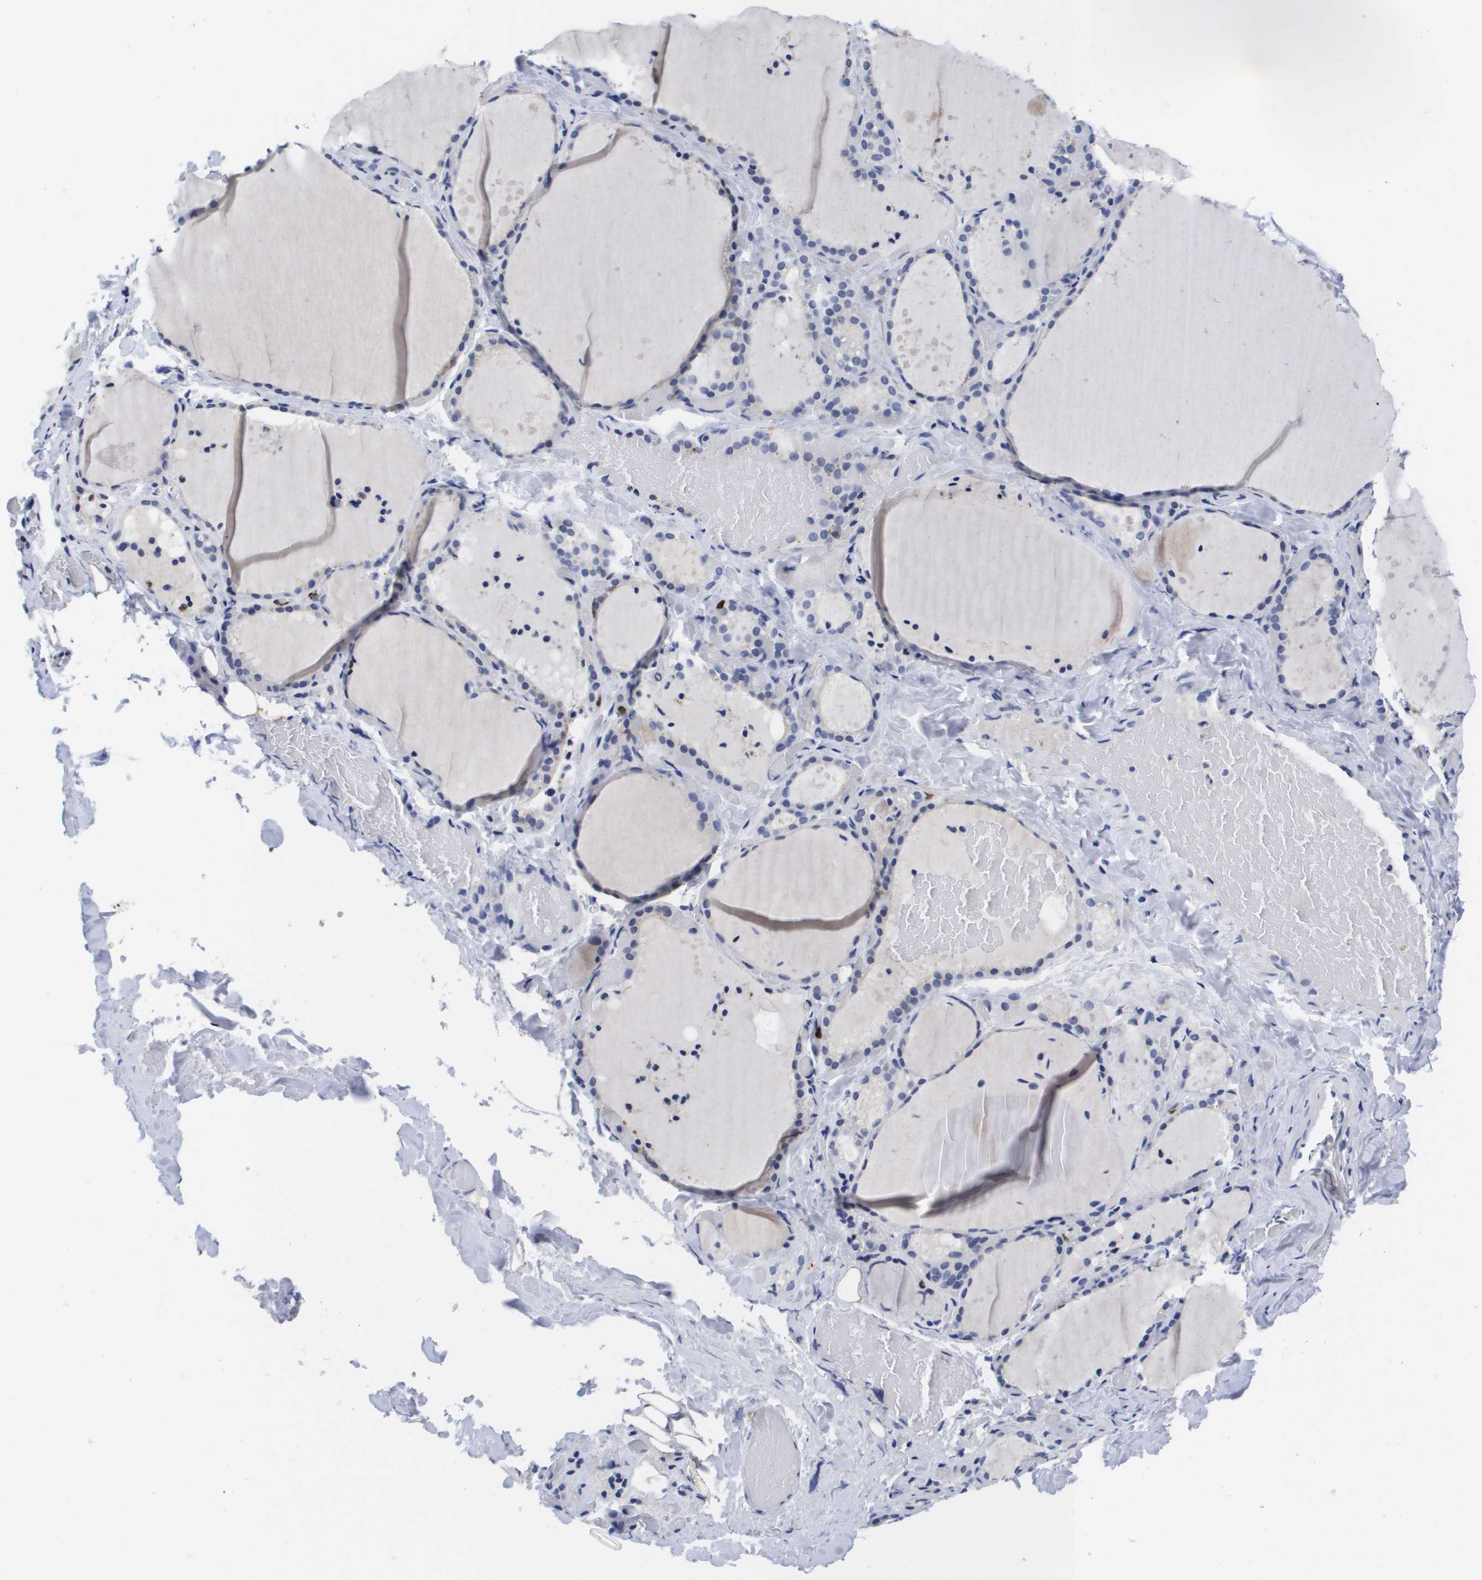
{"staining": {"intensity": "negative", "quantity": "none", "location": "none"}, "tissue": "thyroid gland", "cell_type": "Glandular cells", "image_type": "normal", "snomed": [{"axis": "morphology", "description": "Normal tissue, NOS"}, {"axis": "topography", "description": "Thyroid gland"}], "caption": "This micrograph is of unremarkable thyroid gland stained with immunohistochemistry (IHC) to label a protein in brown with the nuclei are counter-stained blue. There is no expression in glandular cells.", "gene": "HMOX1", "patient": {"sex": "female", "age": 44}}